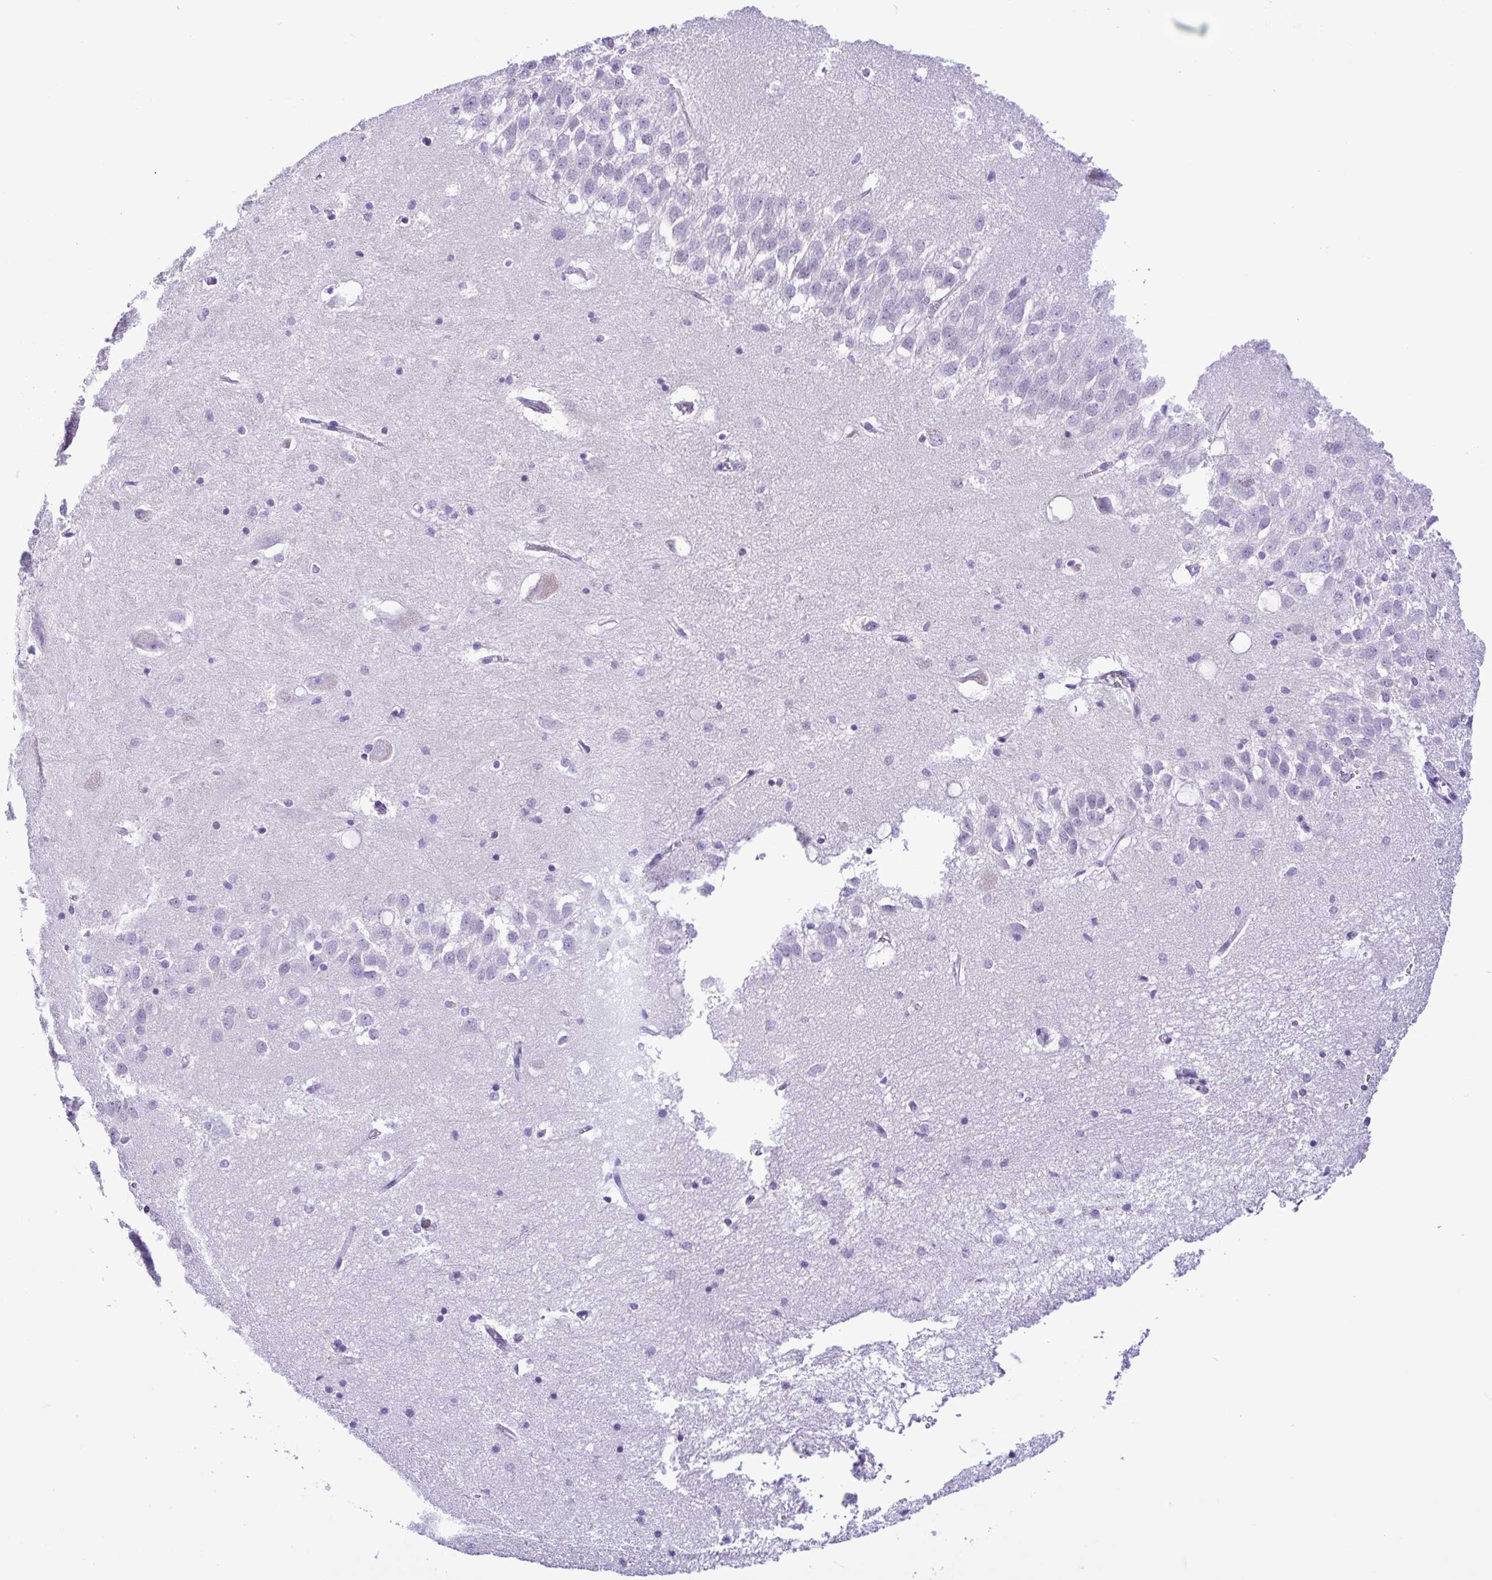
{"staining": {"intensity": "negative", "quantity": "none", "location": "none"}, "tissue": "hippocampus", "cell_type": "Glial cells", "image_type": "normal", "snomed": [{"axis": "morphology", "description": "Normal tissue, NOS"}, {"axis": "topography", "description": "Hippocampus"}], "caption": "Immunohistochemistry (IHC) histopathology image of normal hippocampus: hippocampus stained with DAB (3,3'-diaminobenzidine) shows no significant protein positivity in glial cells. Brightfield microscopy of immunohistochemistry (IHC) stained with DAB (brown) and hematoxylin (blue), captured at high magnification.", "gene": "SPATA16", "patient": {"sex": "male", "age": 58}}